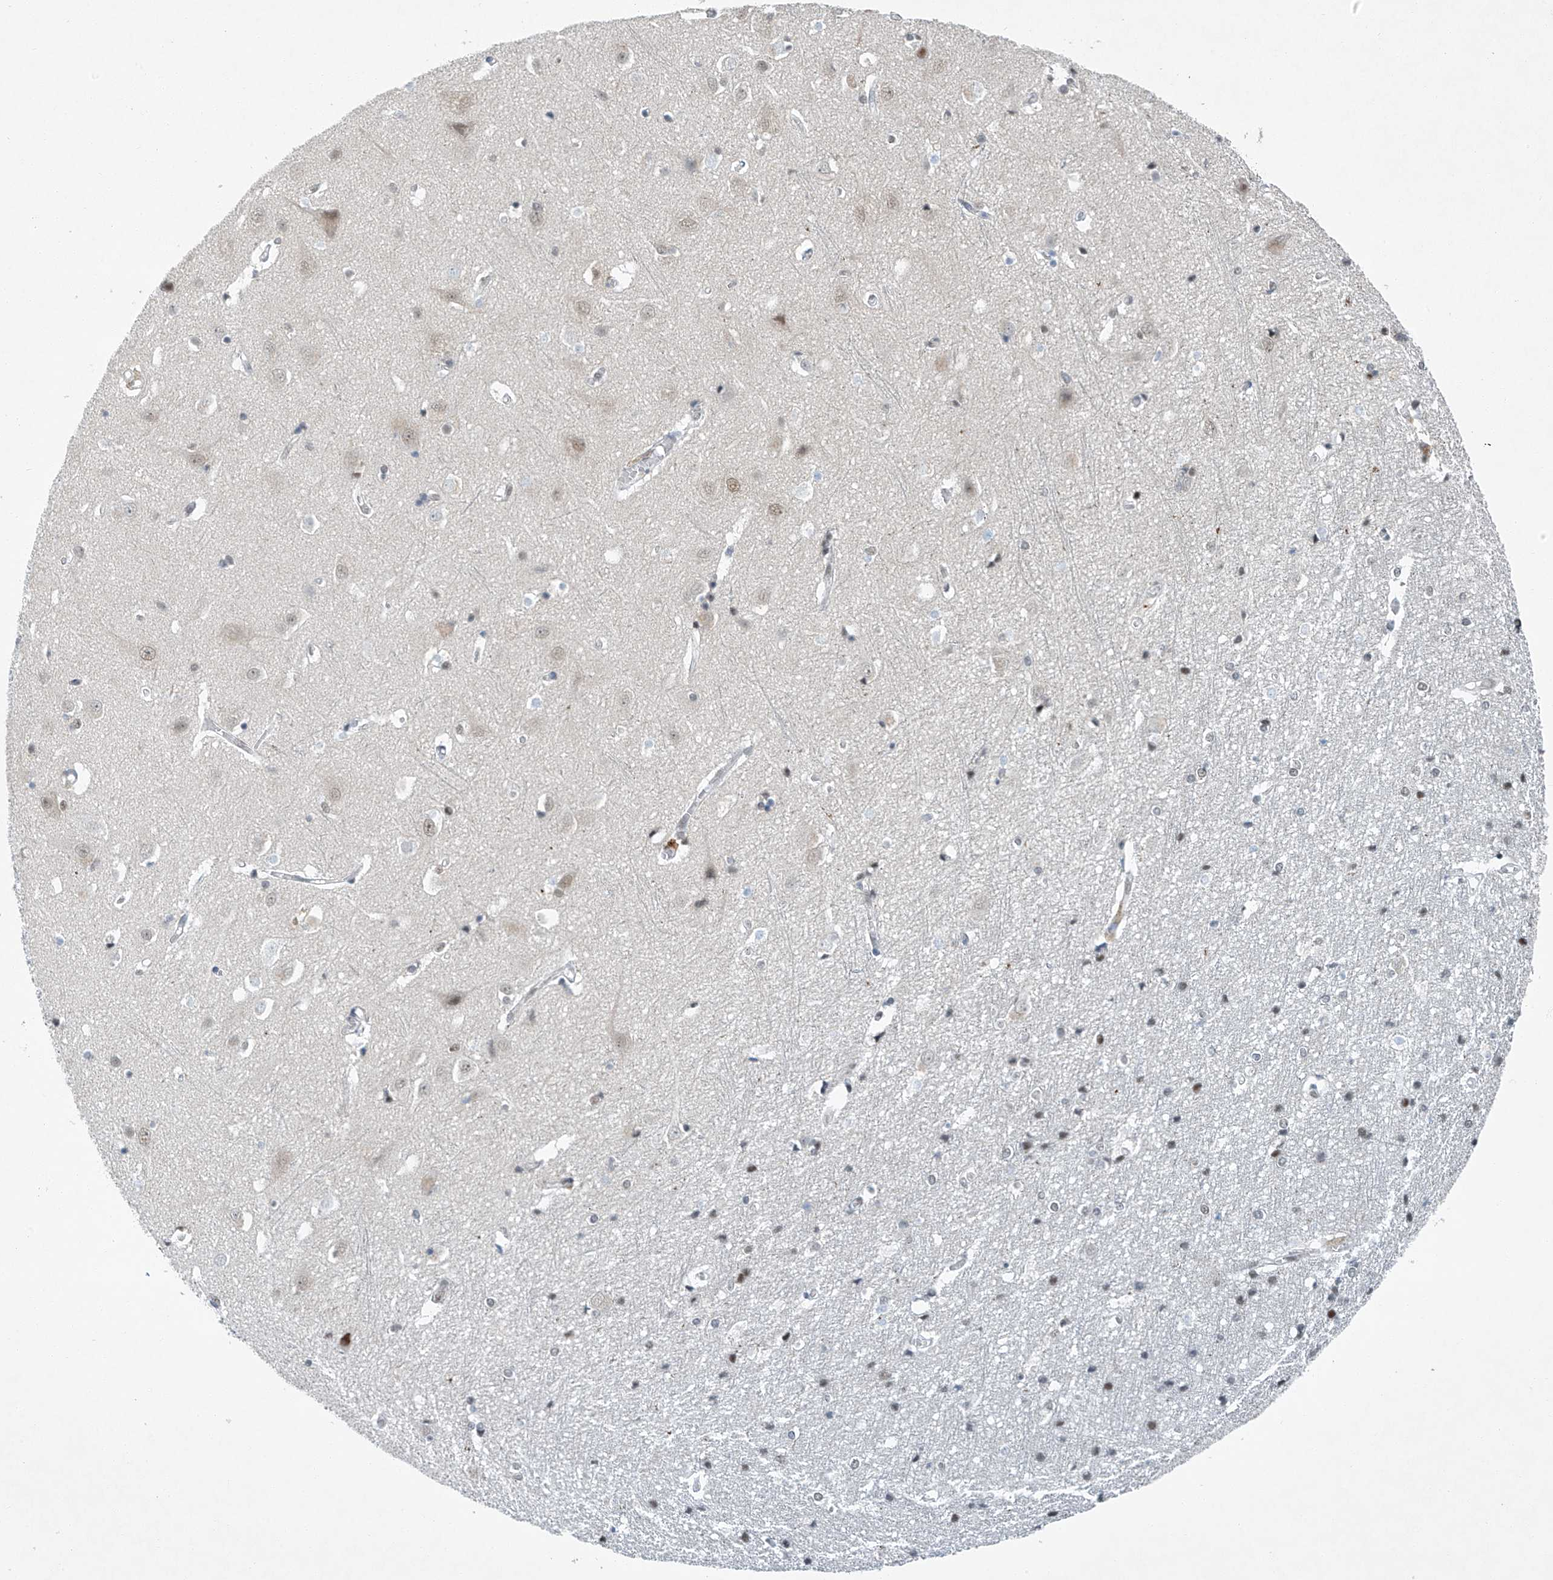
{"staining": {"intensity": "negative", "quantity": "none", "location": "none"}, "tissue": "cerebral cortex", "cell_type": "Endothelial cells", "image_type": "normal", "snomed": [{"axis": "morphology", "description": "Normal tissue, NOS"}, {"axis": "topography", "description": "Cerebral cortex"}], "caption": "Endothelial cells are negative for protein expression in normal human cerebral cortex.", "gene": "TAF8", "patient": {"sex": "male", "age": 54}}